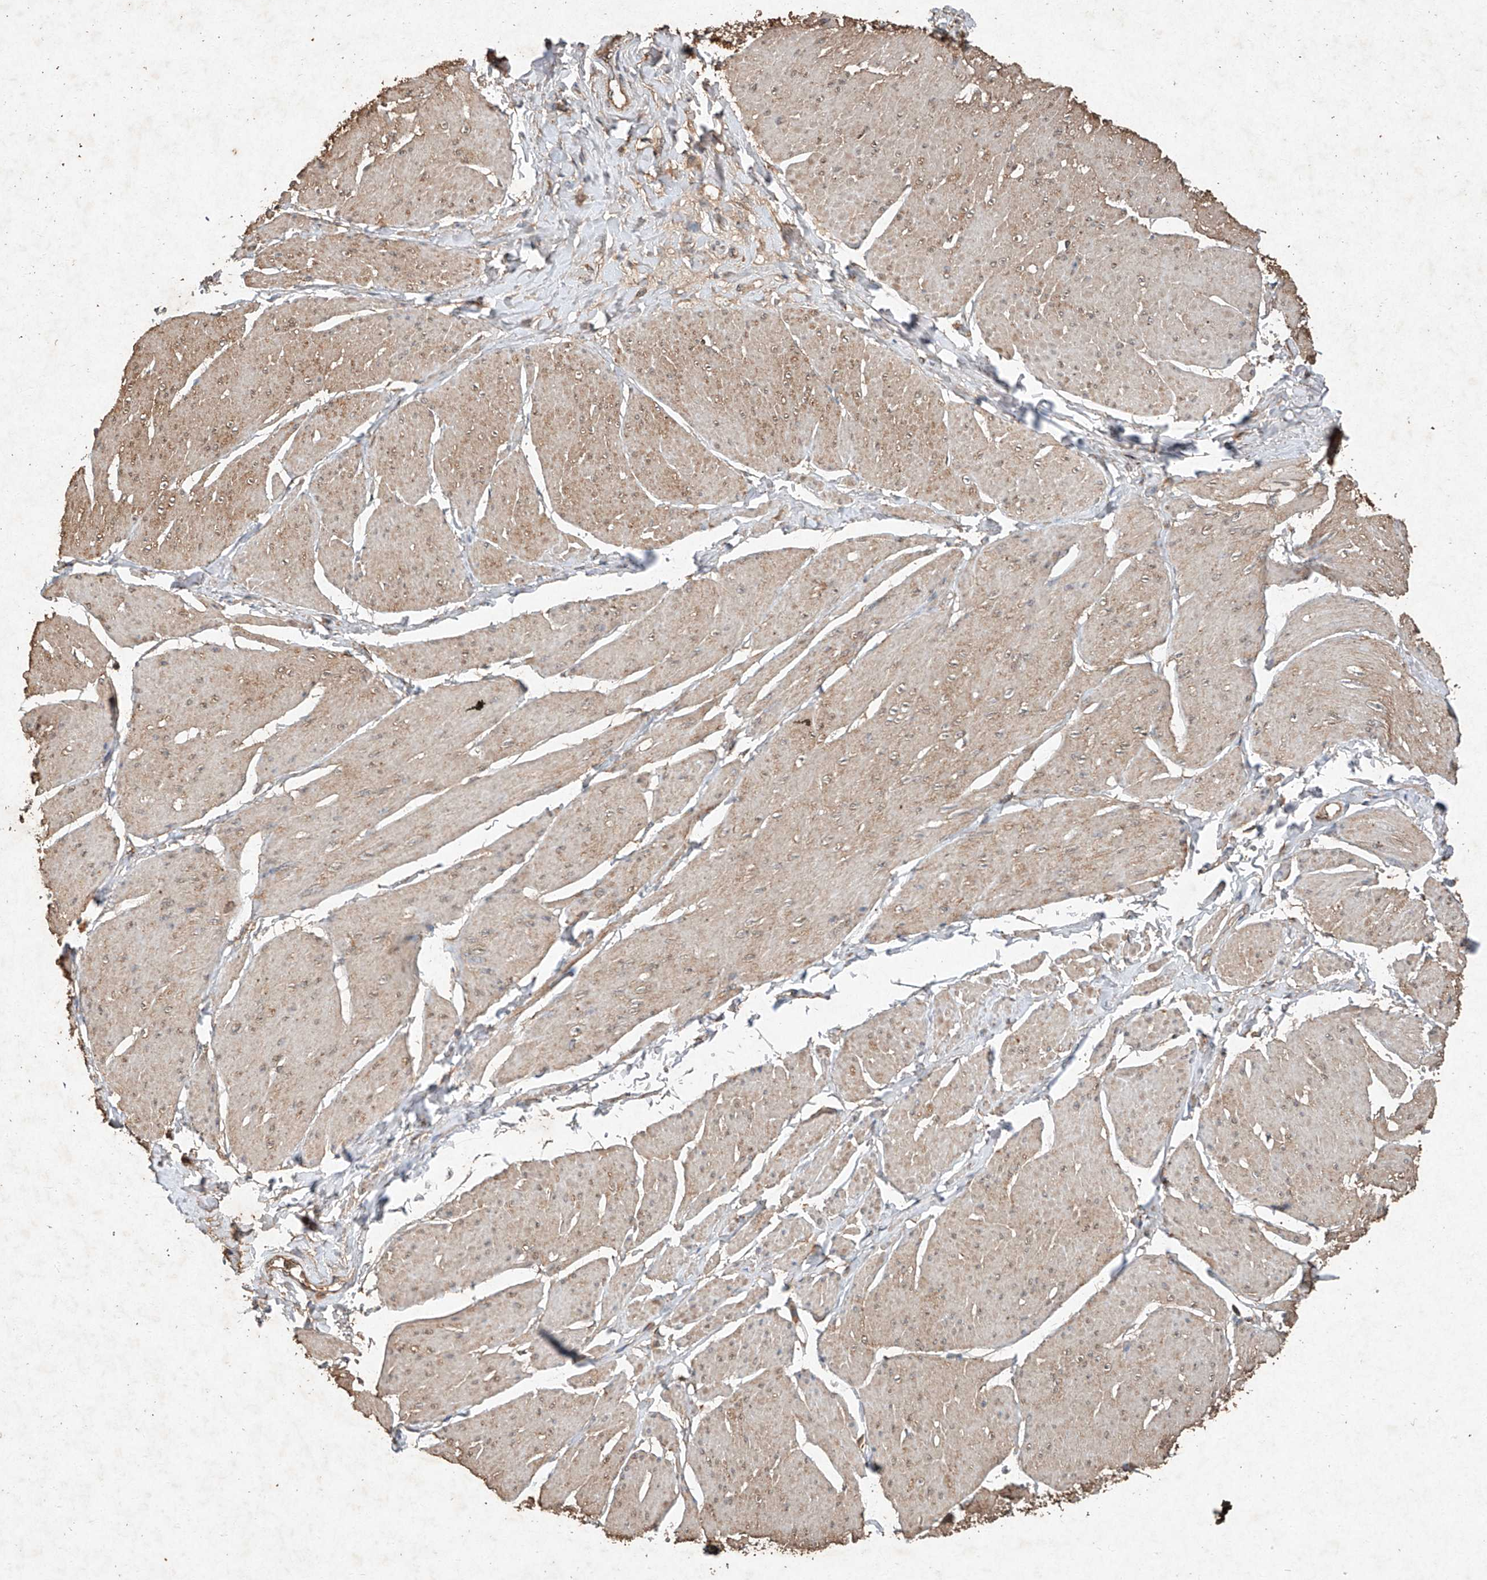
{"staining": {"intensity": "weak", "quantity": "25%-75%", "location": "cytoplasmic/membranous"}, "tissue": "smooth muscle", "cell_type": "Smooth muscle cells", "image_type": "normal", "snomed": [{"axis": "morphology", "description": "Urothelial carcinoma, High grade"}, {"axis": "topography", "description": "Urinary bladder"}], "caption": "Smooth muscle stained with IHC reveals weak cytoplasmic/membranous expression in about 25%-75% of smooth muscle cells. Nuclei are stained in blue.", "gene": "STK3", "patient": {"sex": "male", "age": 46}}